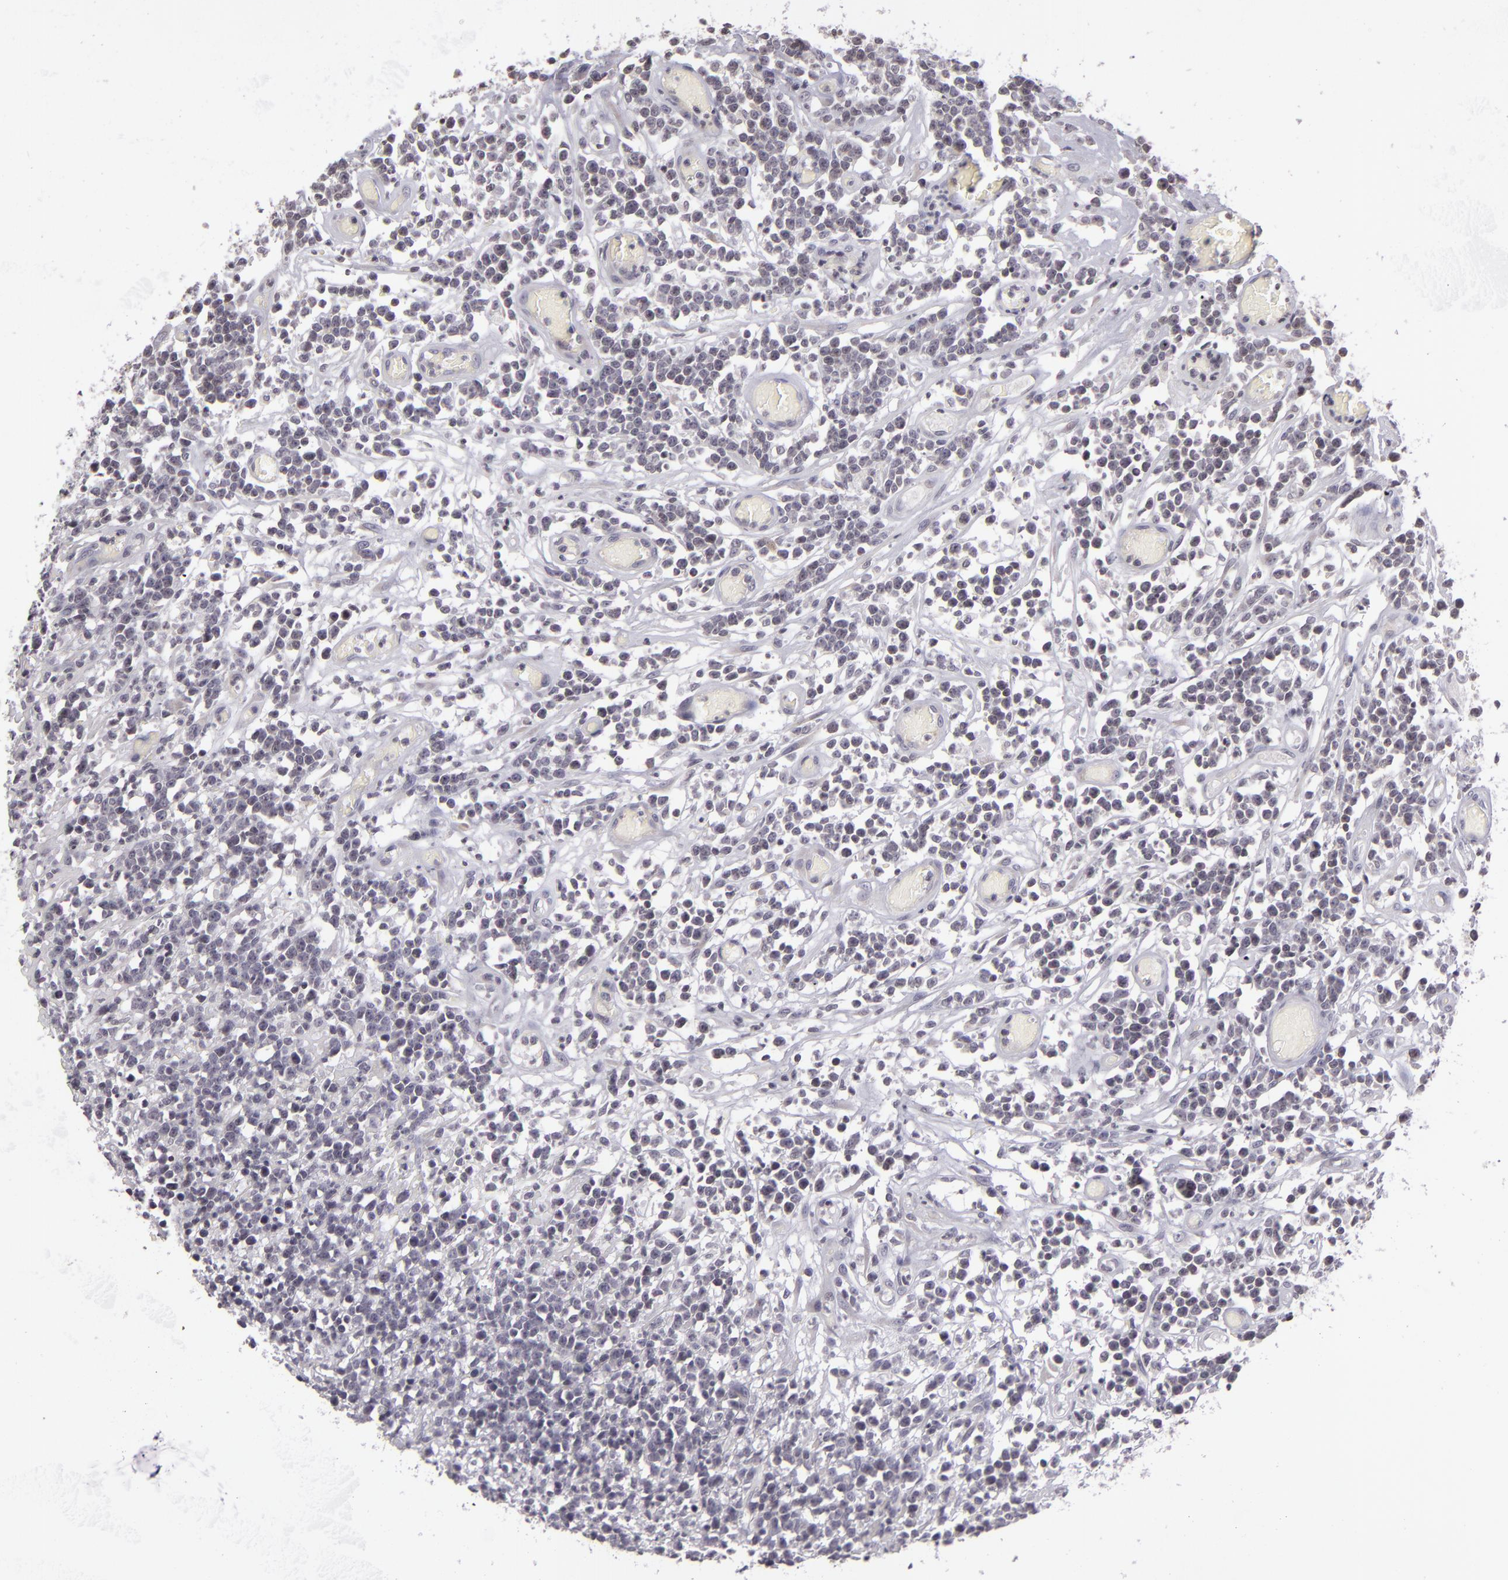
{"staining": {"intensity": "negative", "quantity": "none", "location": "none"}, "tissue": "lymphoma", "cell_type": "Tumor cells", "image_type": "cancer", "snomed": [{"axis": "morphology", "description": "Malignant lymphoma, non-Hodgkin's type, High grade"}, {"axis": "topography", "description": "Colon"}], "caption": "The immunohistochemistry (IHC) micrograph has no significant expression in tumor cells of lymphoma tissue.", "gene": "AKAP6", "patient": {"sex": "male", "age": 82}}